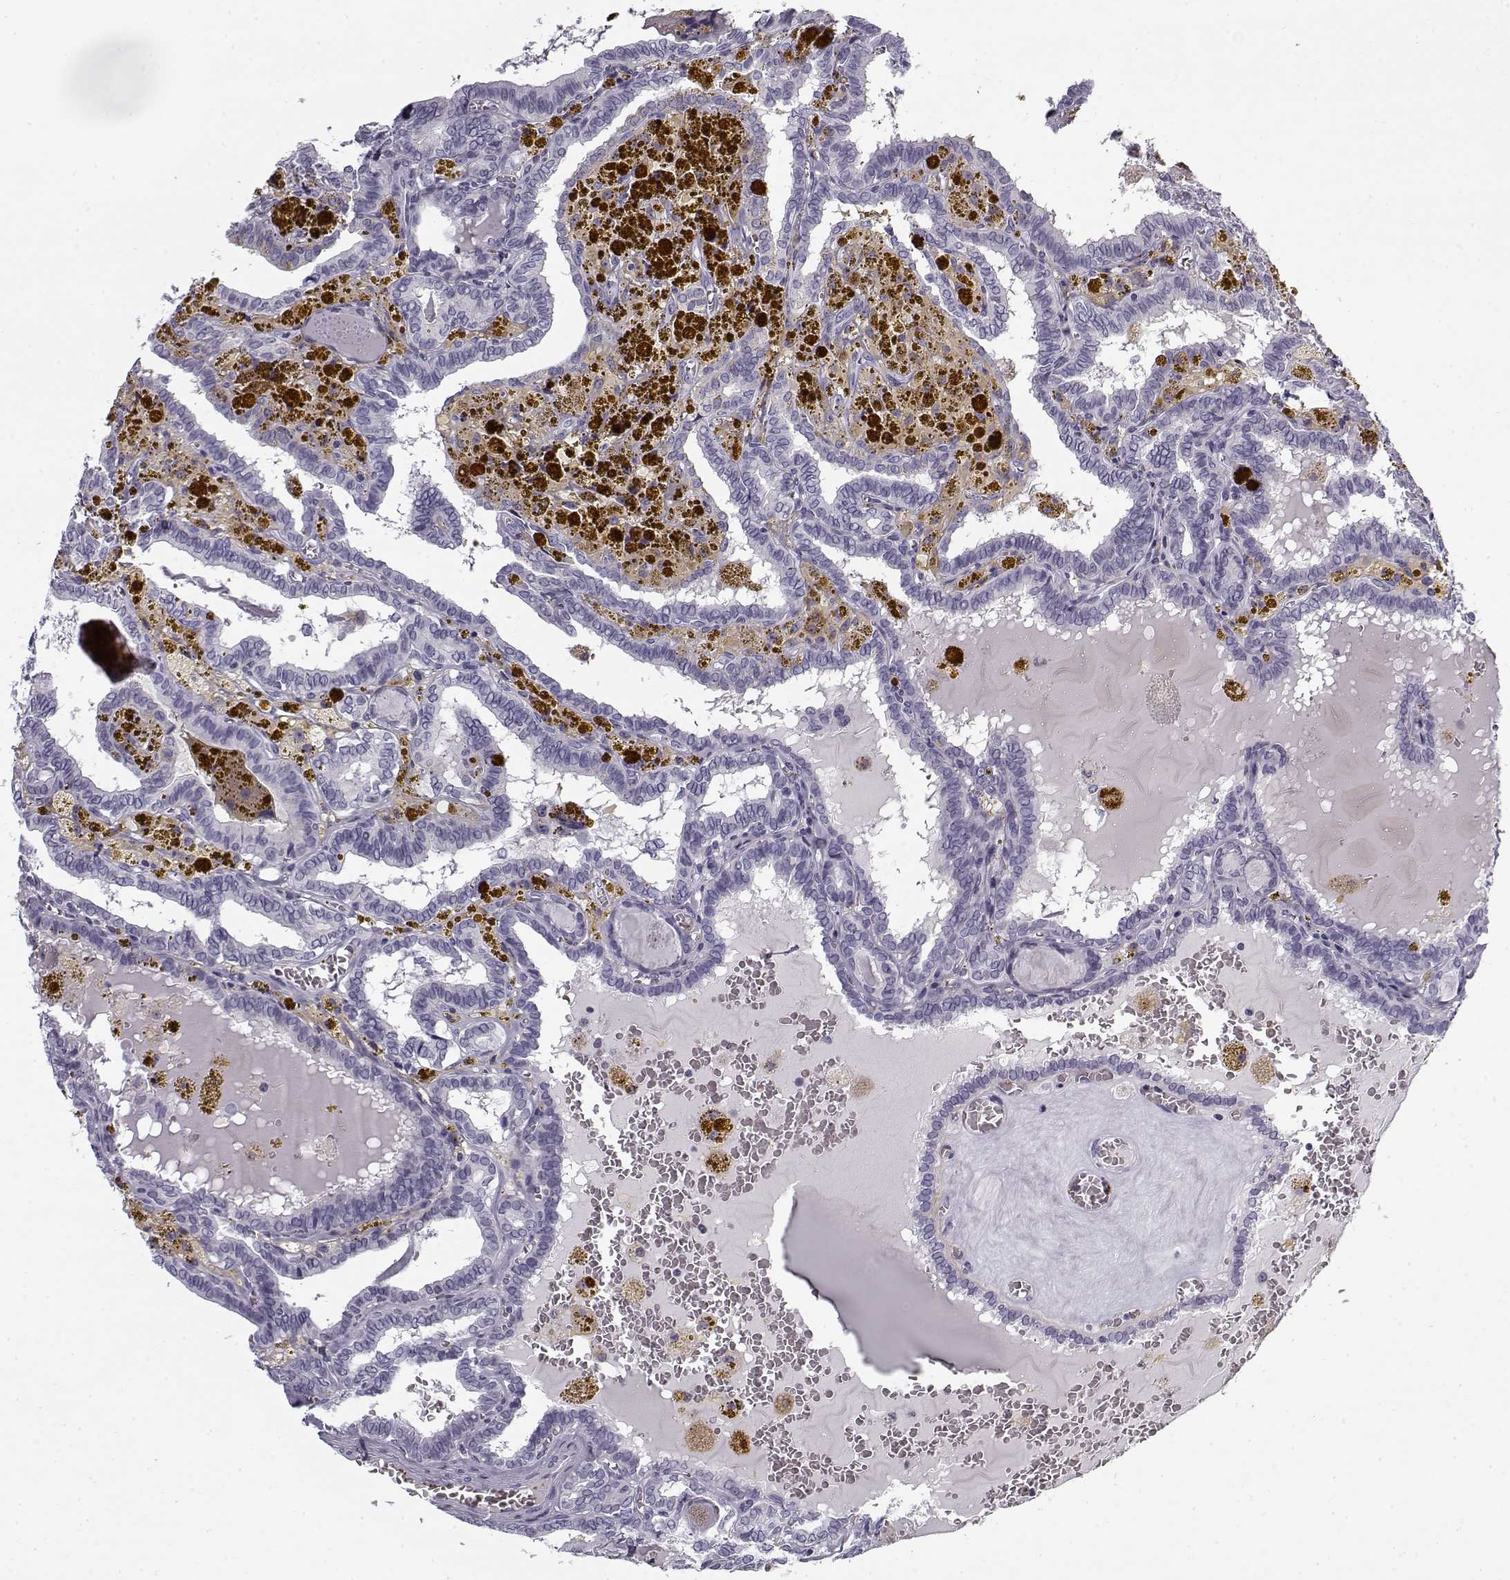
{"staining": {"intensity": "negative", "quantity": "none", "location": "none"}, "tissue": "thyroid cancer", "cell_type": "Tumor cells", "image_type": "cancer", "snomed": [{"axis": "morphology", "description": "Papillary adenocarcinoma, NOS"}, {"axis": "topography", "description": "Thyroid gland"}], "caption": "This is an IHC image of human papillary adenocarcinoma (thyroid). There is no staining in tumor cells.", "gene": "SNCA", "patient": {"sex": "female", "age": 39}}